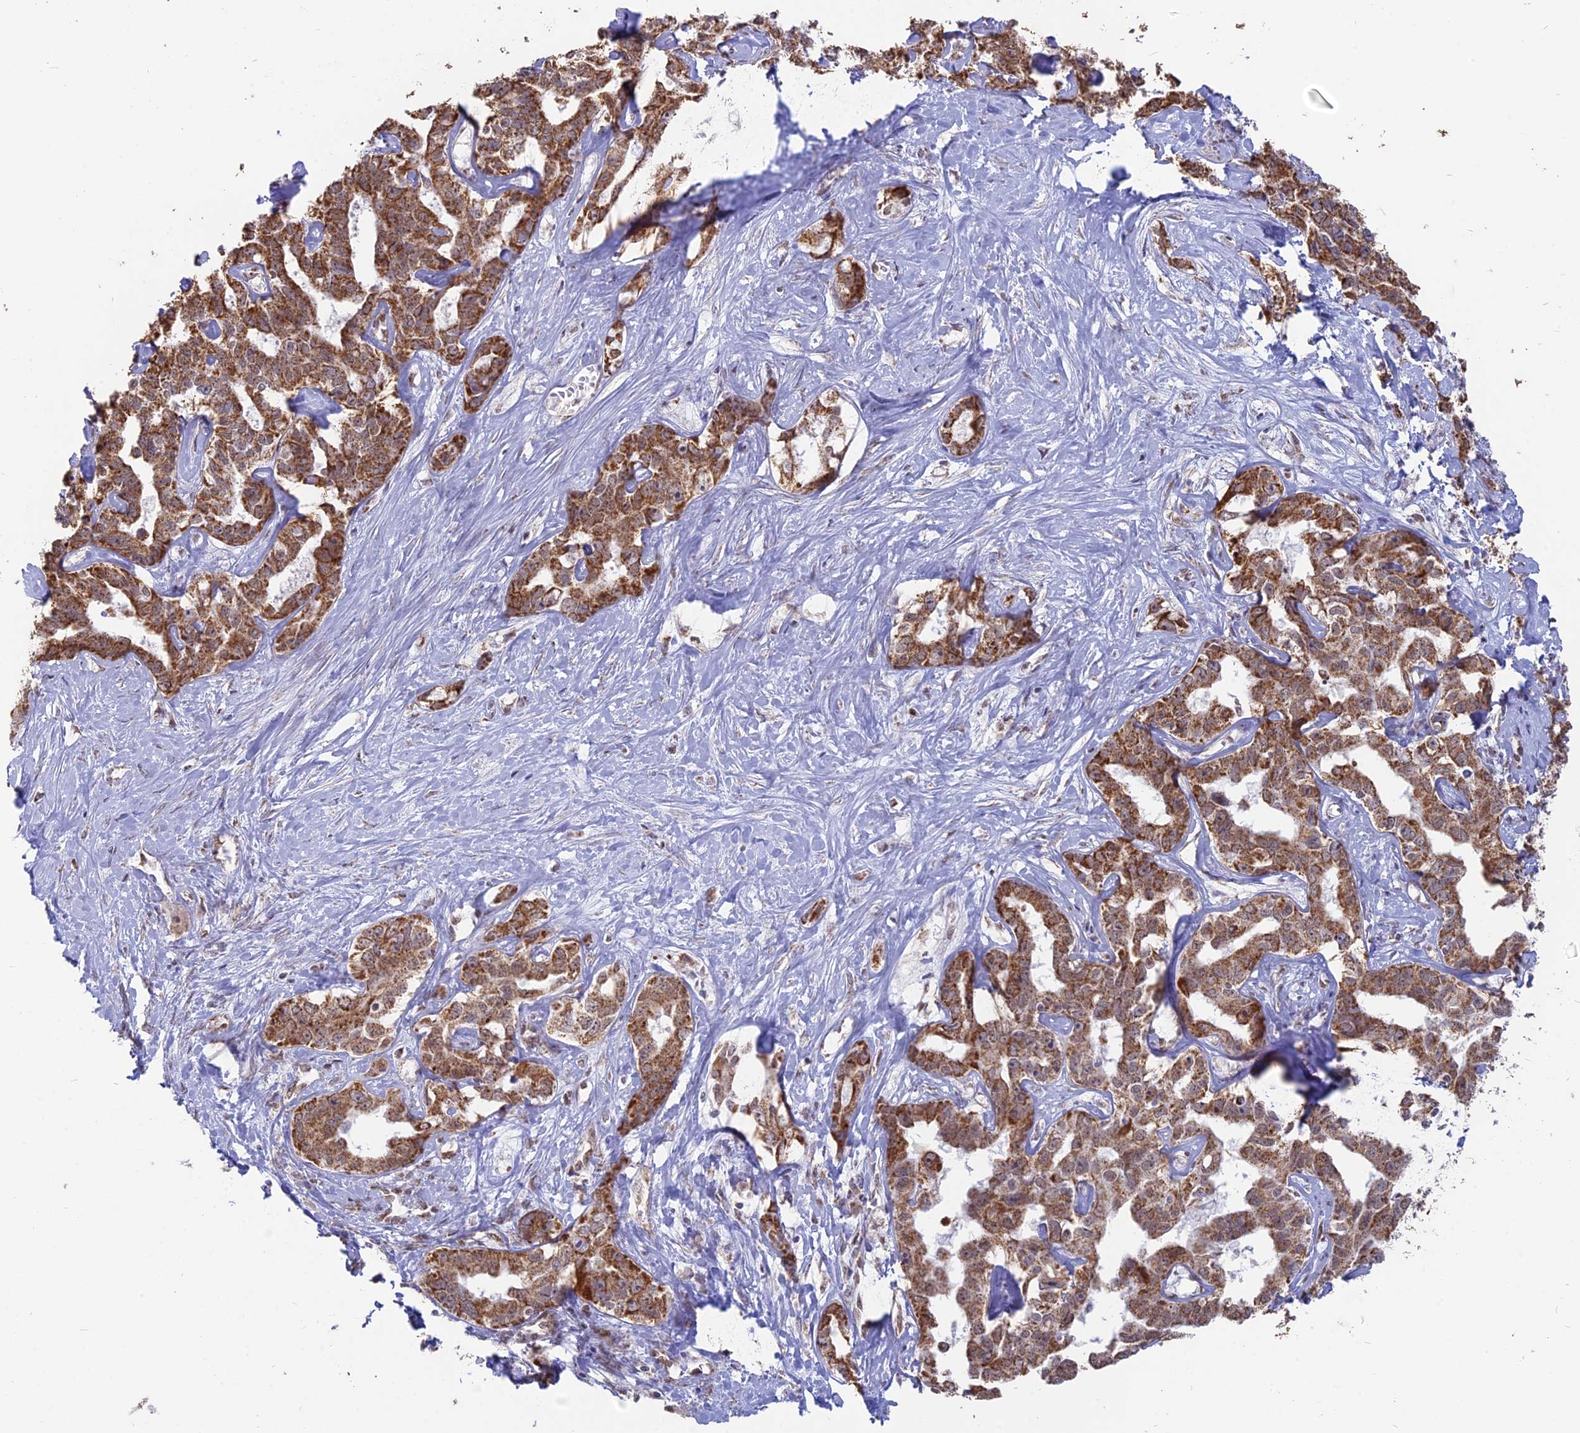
{"staining": {"intensity": "moderate", "quantity": ">75%", "location": "cytoplasmic/membranous"}, "tissue": "liver cancer", "cell_type": "Tumor cells", "image_type": "cancer", "snomed": [{"axis": "morphology", "description": "Cholangiocarcinoma"}, {"axis": "topography", "description": "Liver"}], "caption": "Immunohistochemical staining of cholangiocarcinoma (liver) exhibits medium levels of moderate cytoplasmic/membranous staining in approximately >75% of tumor cells.", "gene": "ARHGAP40", "patient": {"sex": "male", "age": 59}}